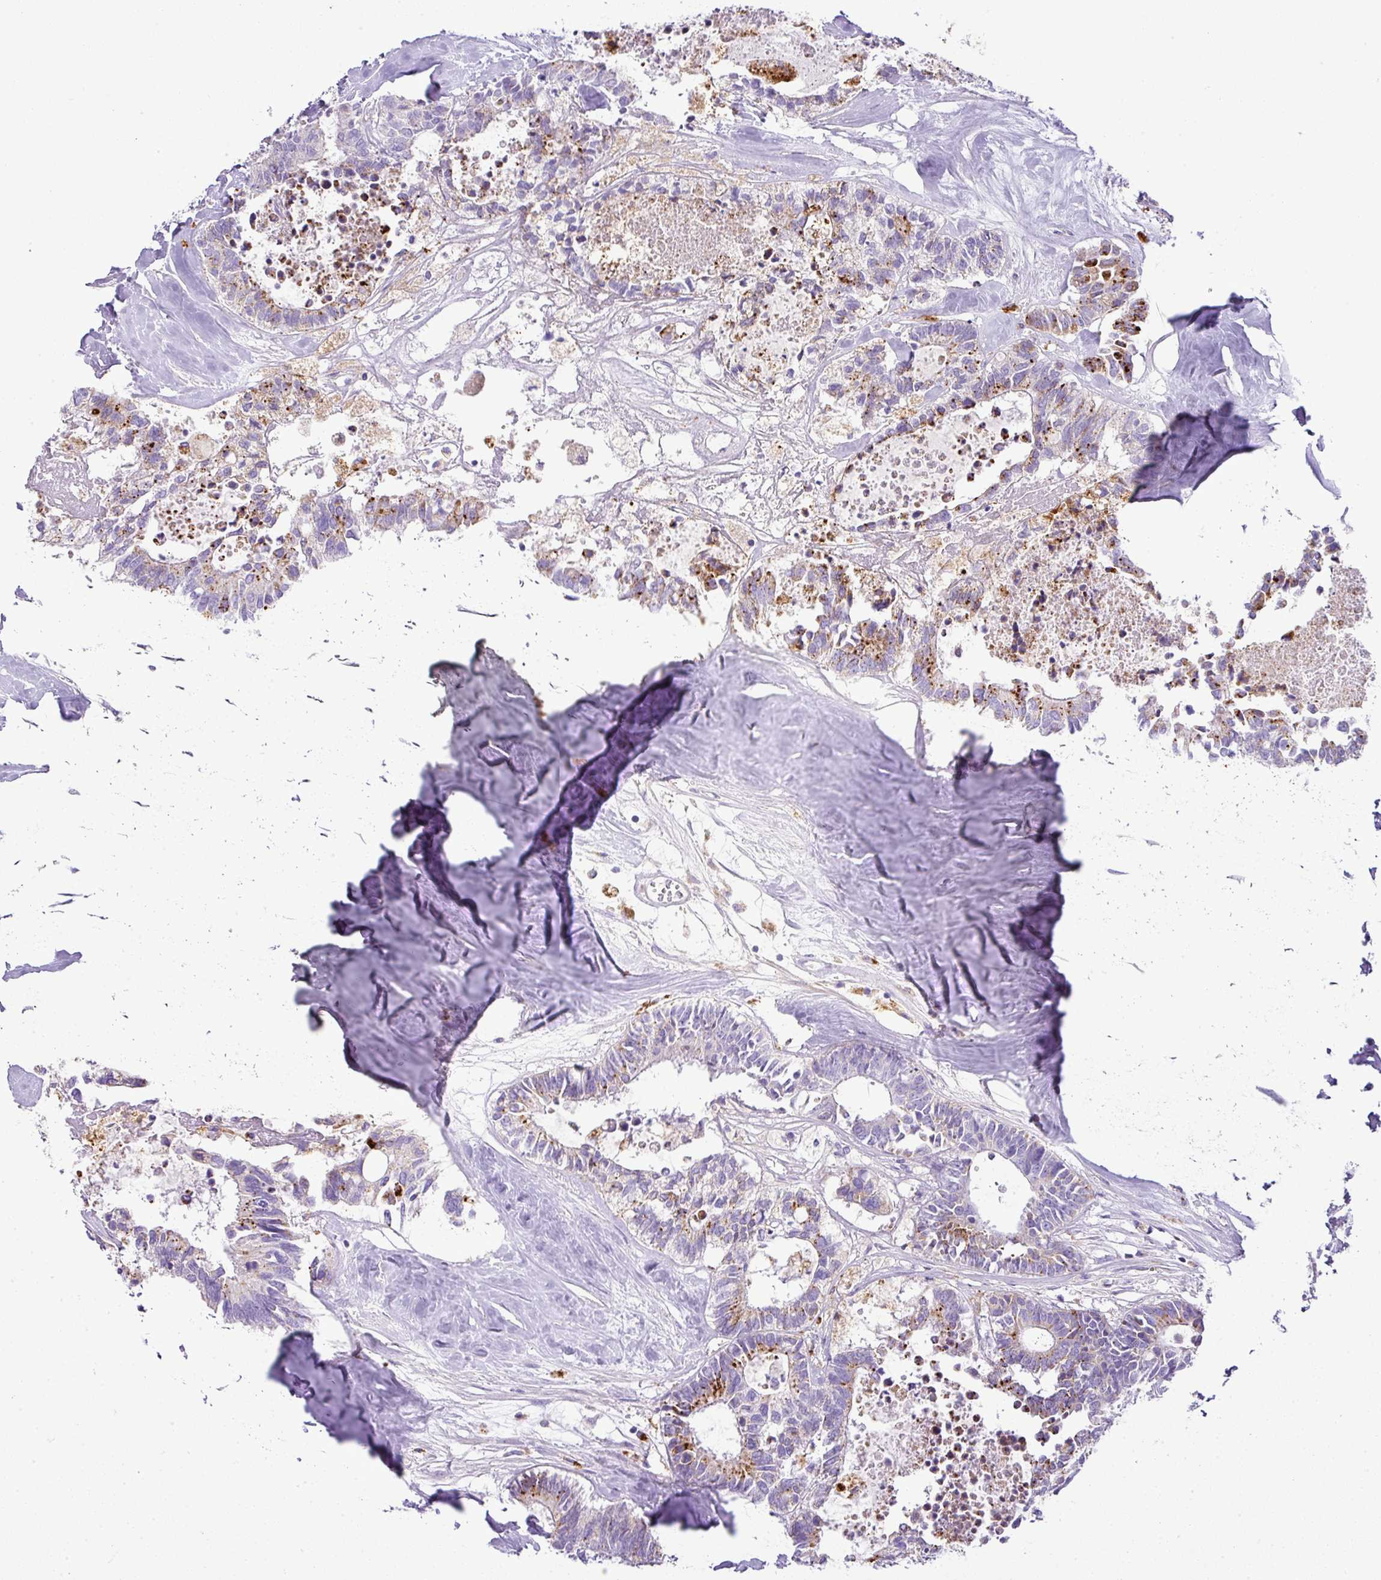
{"staining": {"intensity": "strong", "quantity": "25%-75%", "location": "cytoplasmic/membranous"}, "tissue": "colorectal cancer", "cell_type": "Tumor cells", "image_type": "cancer", "snomed": [{"axis": "morphology", "description": "Adenocarcinoma, NOS"}, {"axis": "topography", "description": "Colon"}, {"axis": "topography", "description": "Rectum"}], "caption": "Colorectal cancer (adenocarcinoma) stained with IHC exhibits strong cytoplasmic/membranous staining in approximately 25%-75% of tumor cells.", "gene": "PGAP4", "patient": {"sex": "male", "age": 57}}